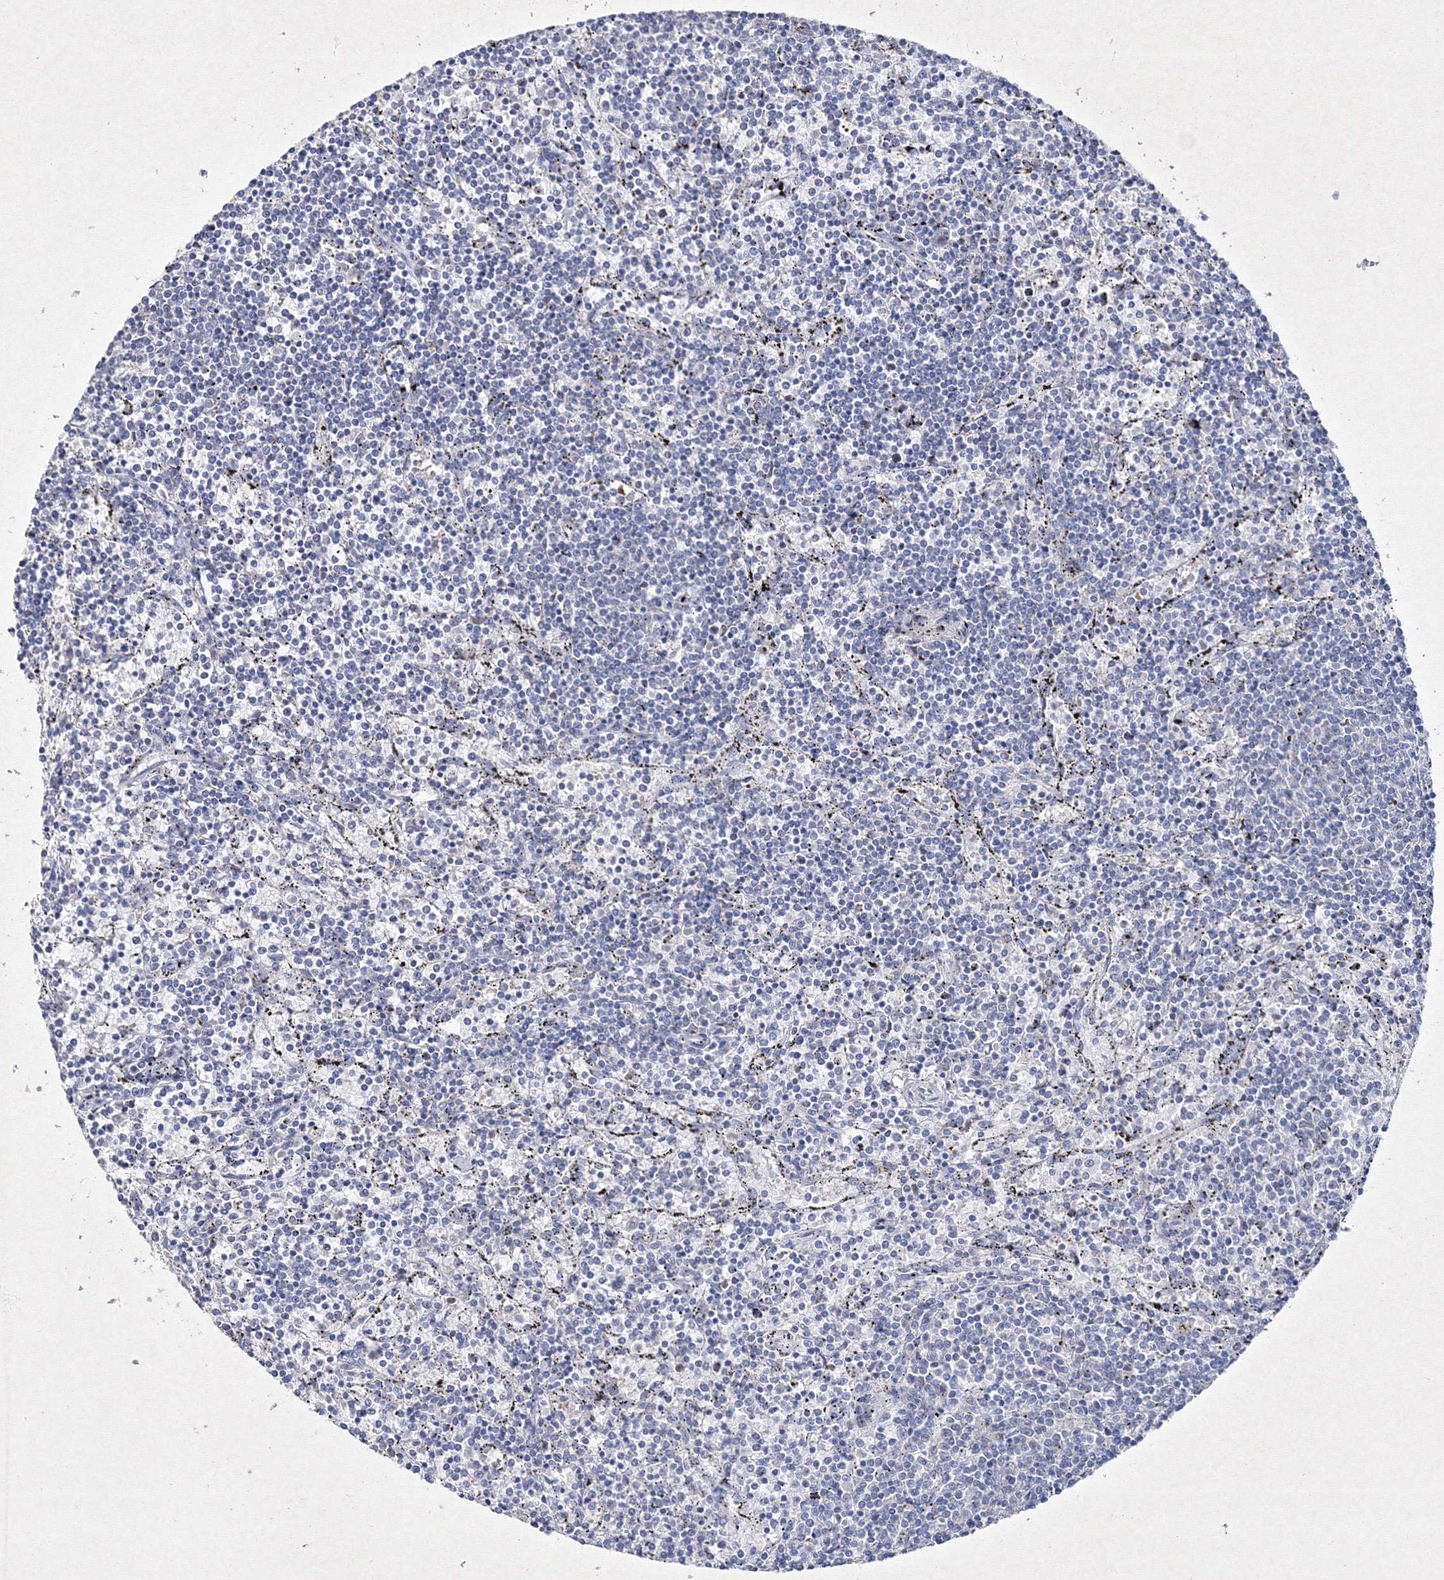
{"staining": {"intensity": "negative", "quantity": "none", "location": "none"}, "tissue": "lymphoma", "cell_type": "Tumor cells", "image_type": "cancer", "snomed": [{"axis": "morphology", "description": "Malignant lymphoma, non-Hodgkin's type, Low grade"}, {"axis": "topography", "description": "Spleen"}], "caption": "The micrograph shows no significant expression in tumor cells of lymphoma.", "gene": "SMIM29", "patient": {"sex": "female", "age": 50}}